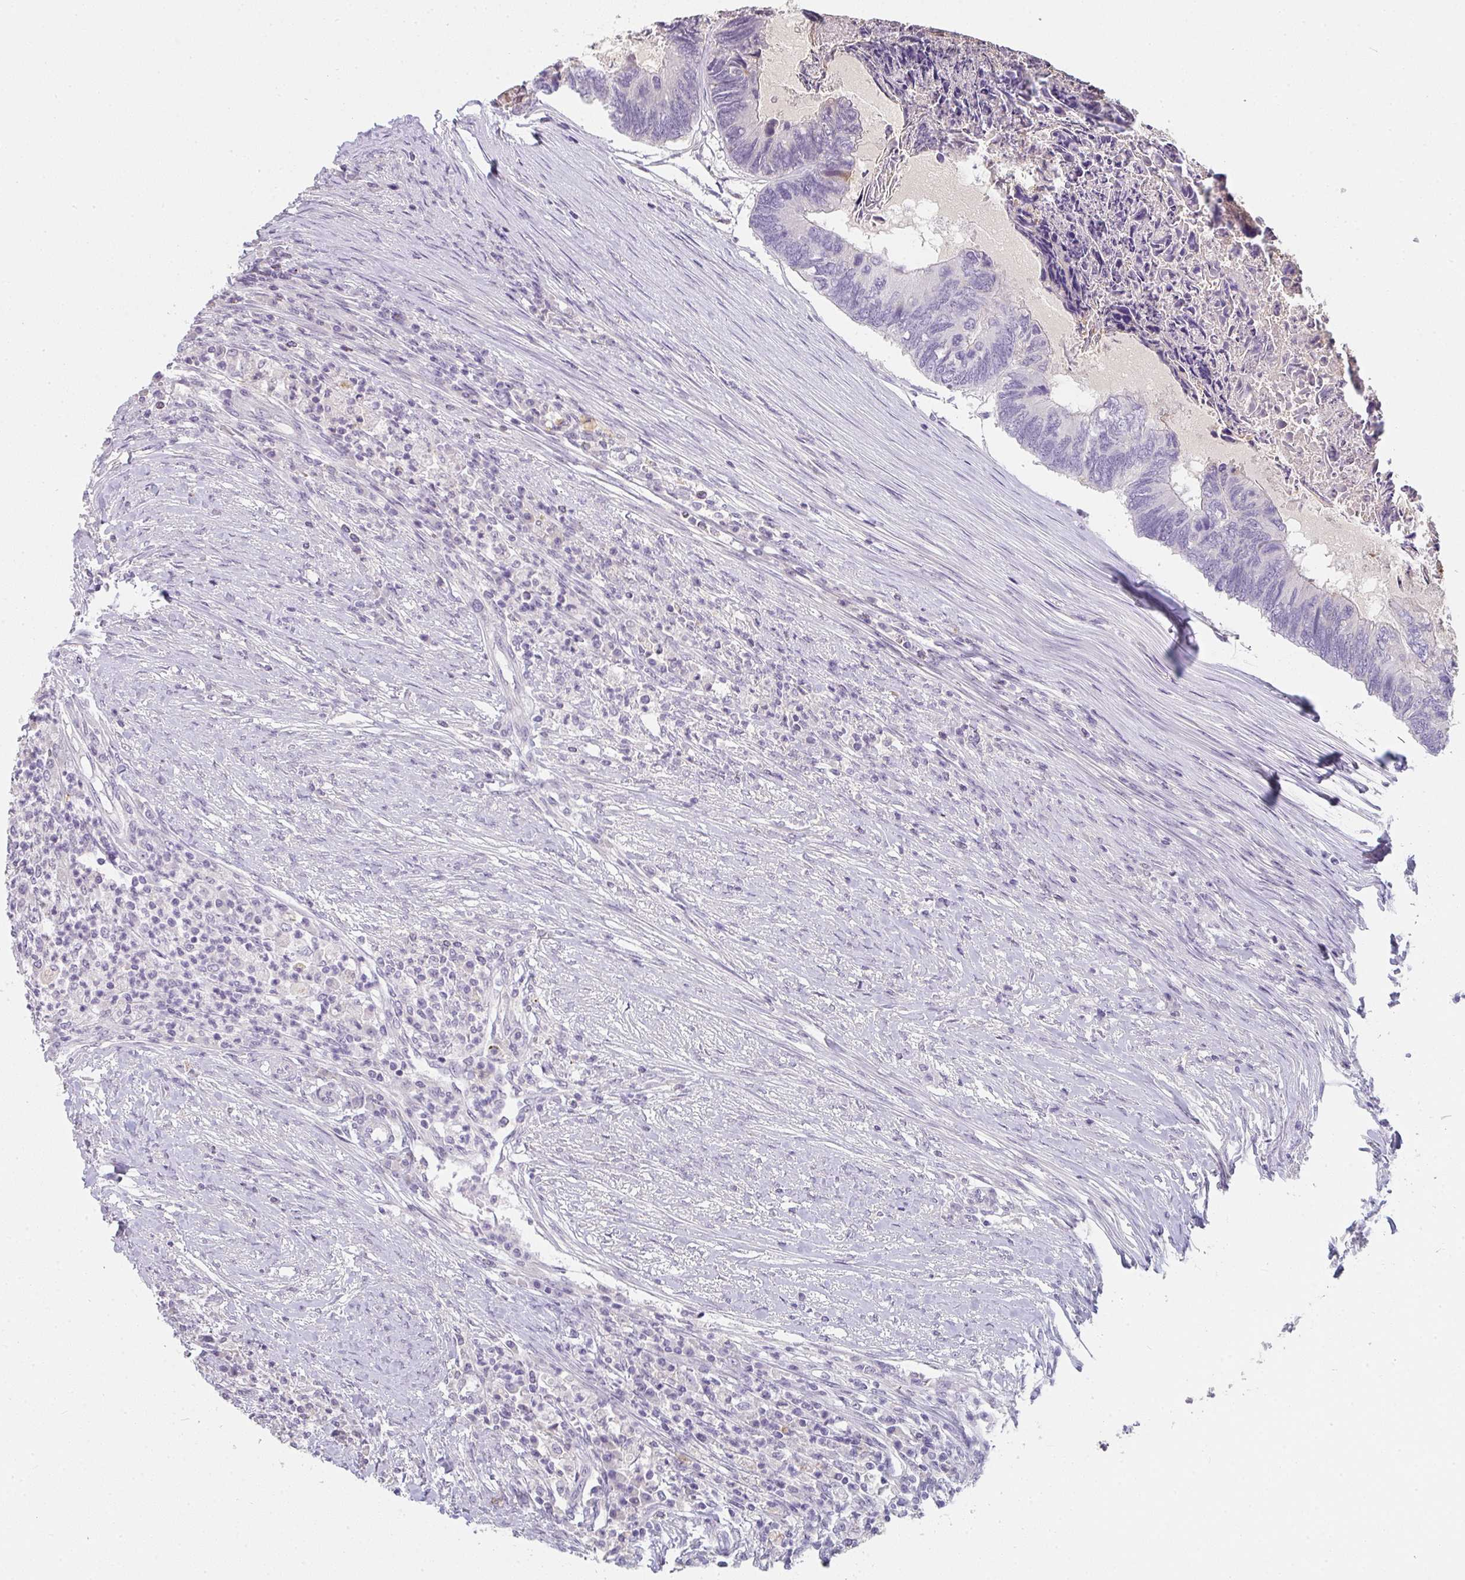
{"staining": {"intensity": "negative", "quantity": "none", "location": "none"}, "tissue": "colorectal cancer", "cell_type": "Tumor cells", "image_type": "cancer", "snomed": [{"axis": "morphology", "description": "Adenocarcinoma, NOS"}, {"axis": "topography", "description": "Colon"}], "caption": "Micrograph shows no protein expression in tumor cells of colorectal cancer tissue.", "gene": "C1QTNF8", "patient": {"sex": "female", "age": 67}}